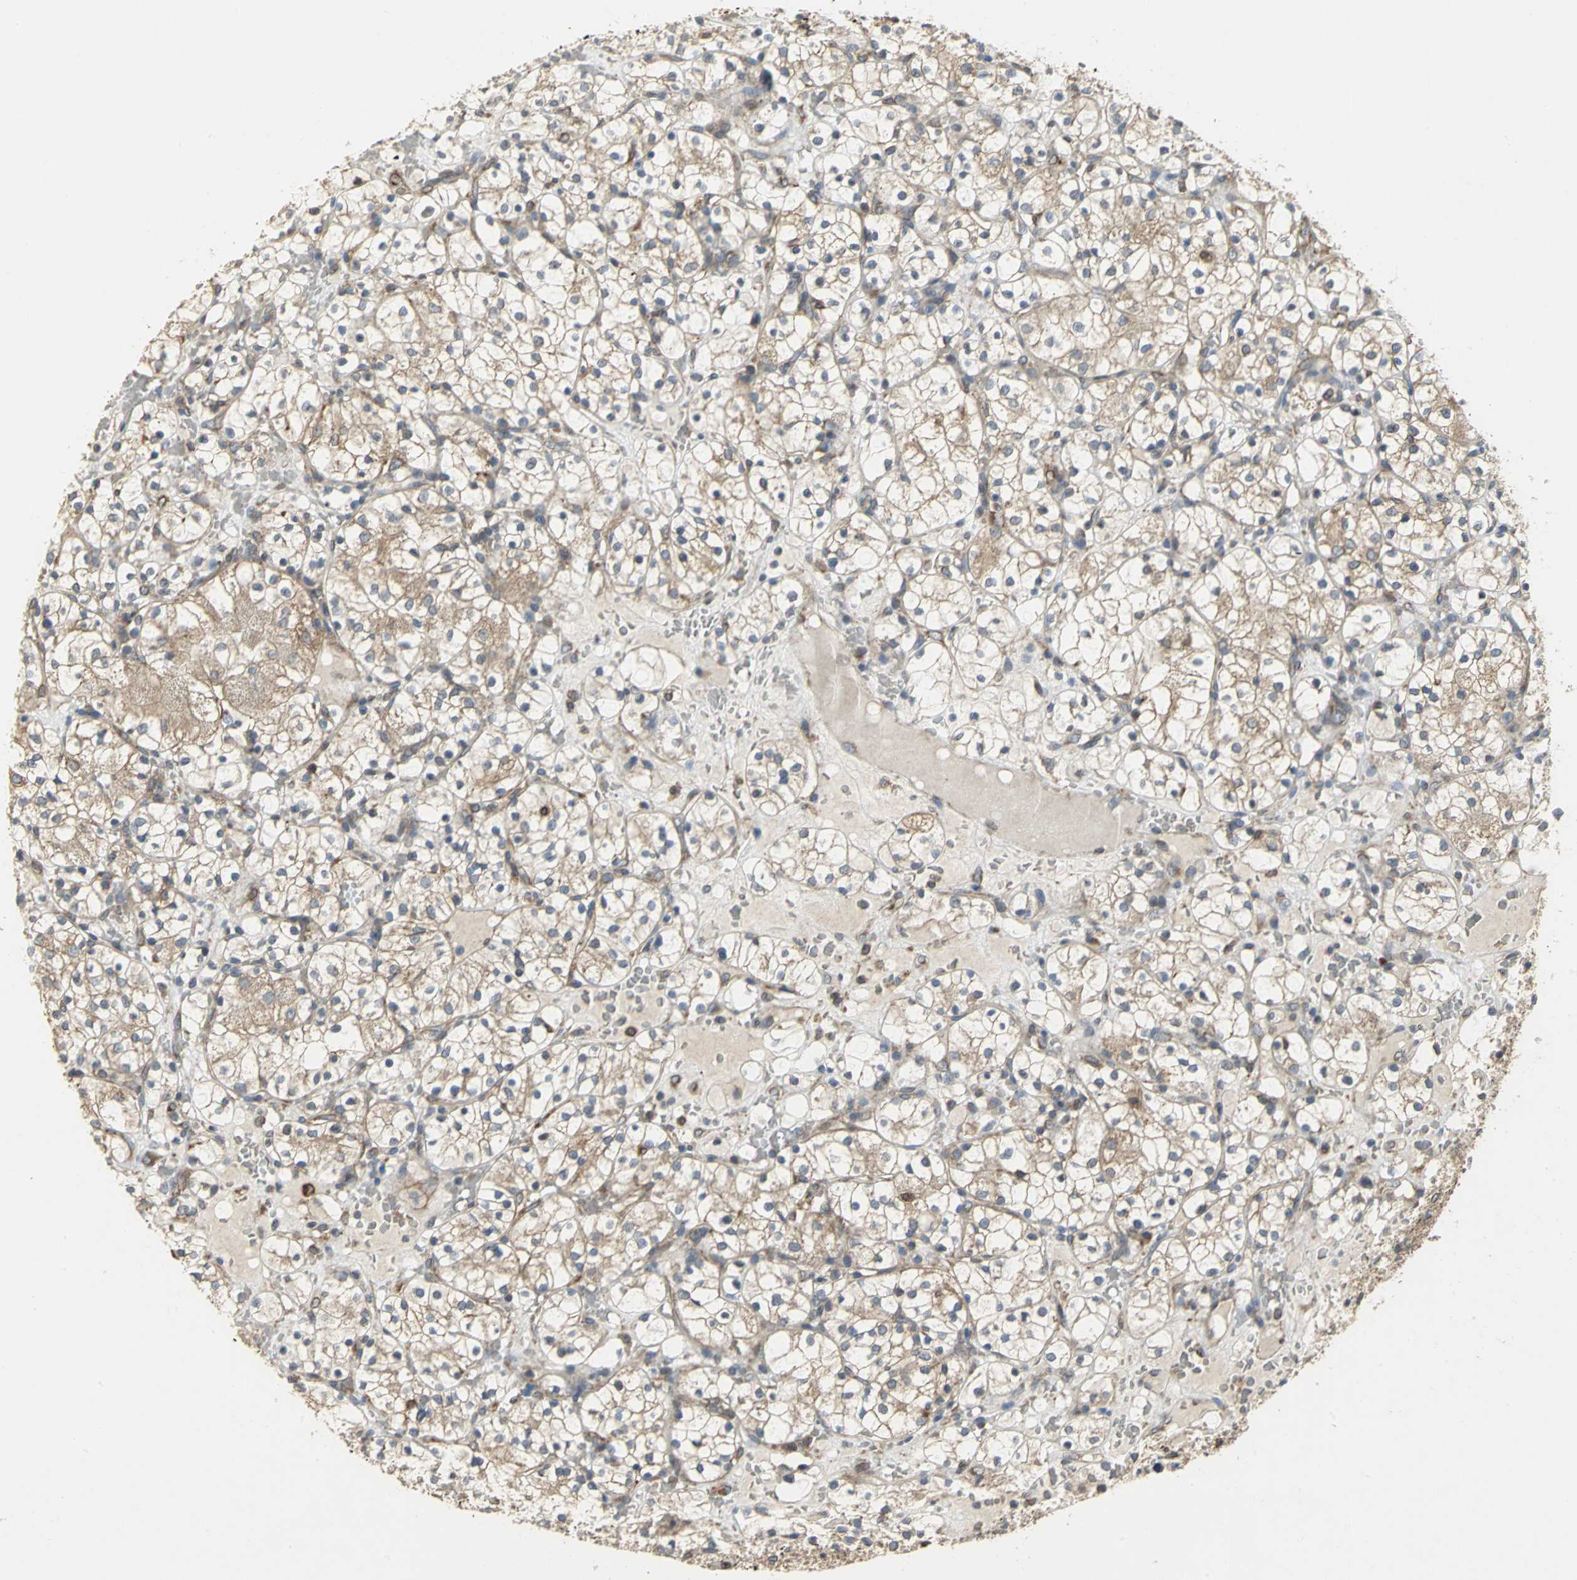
{"staining": {"intensity": "weak", "quantity": "25%-75%", "location": "cytoplasmic/membranous"}, "tissue": "renal cancer", "cell_type": "Tumor cells", "image_type": "cancer", "snomed": [{"axis": "morphology", "description": "Adenocarcinoma, NOS"}, {"axis": "topography", "description": "Kidney"}], "caption": "High-power microscopy captured an immunohistochemistry (IHC) image of renal cancer (adenocarcinoma), revealing weak cytoplasmic/membranous expression in about 25%-75% of tumor cells. (DAB IHC with brightfield microscopy, high magnification).", "gene": "SYVN1", "patient": {"sex": "female", "age": 60}}